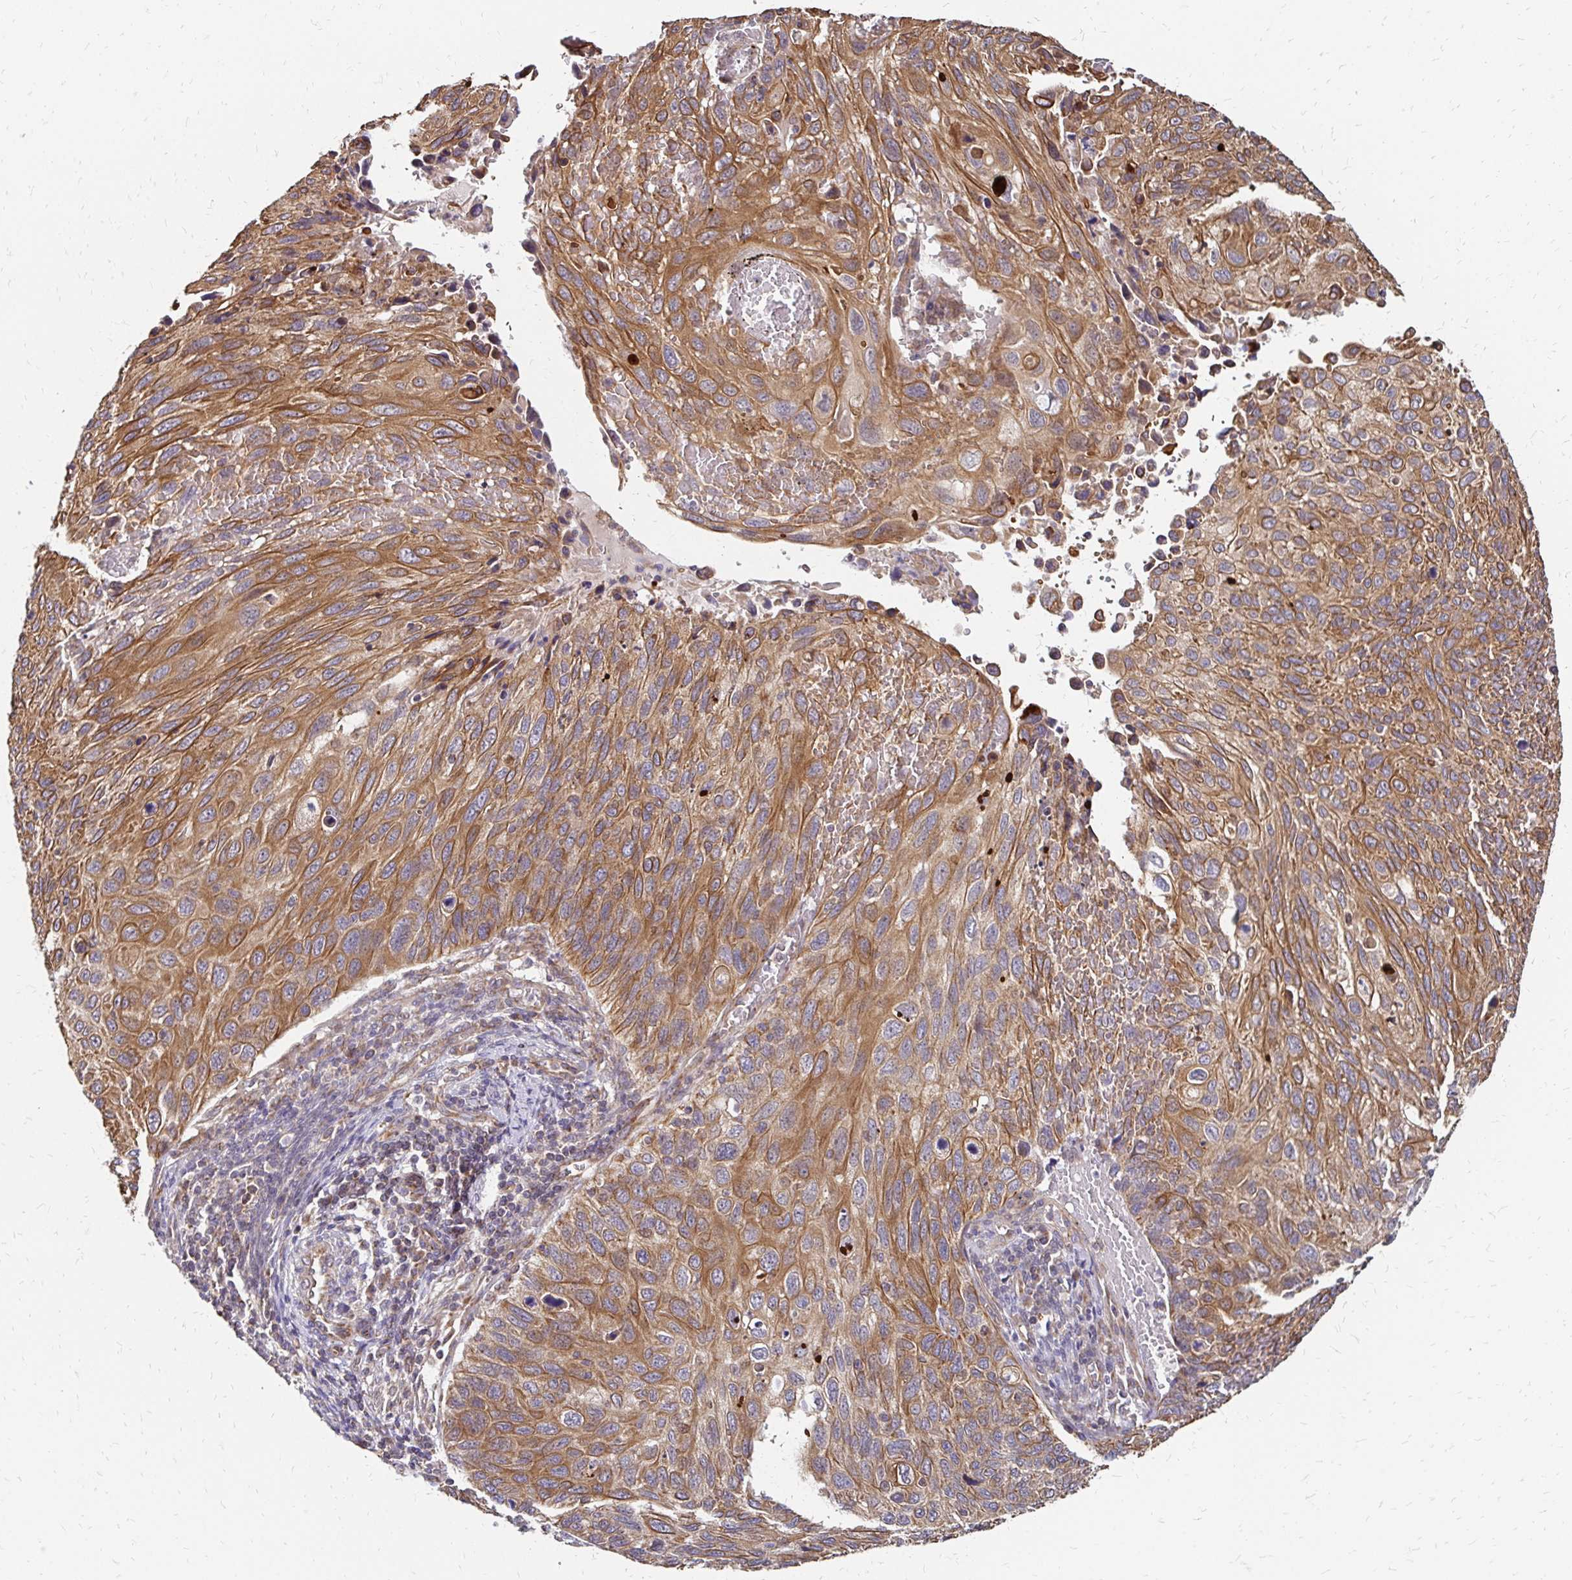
{"staining": {"intensity": "moderate", "quantity": ">75%", "location": "cytoplasmic/membranous"}, "tissue": "cervical cancer", "cell_type": "Tumor cells", "image_type": "cancer", "snomed": [{"axis": "morphology", "description": "Squamous cell carcinoma, NOS"}, {"axis": "topography", "description": "Cervix"}], "caption": "Moderate cytoplasmic/membranous protein positivity is seen in approximately >75% of tumor cells in cervical cancer (squamous cell carcinoma). The protein is stained brown, and the nuclei are stained in blue (DAB (3,3'-diaminobenzidine) IHC with brightfield microscopy, high magnification).", "gene": "ZW10", "patient": {"sex": "female", "age": 70}}